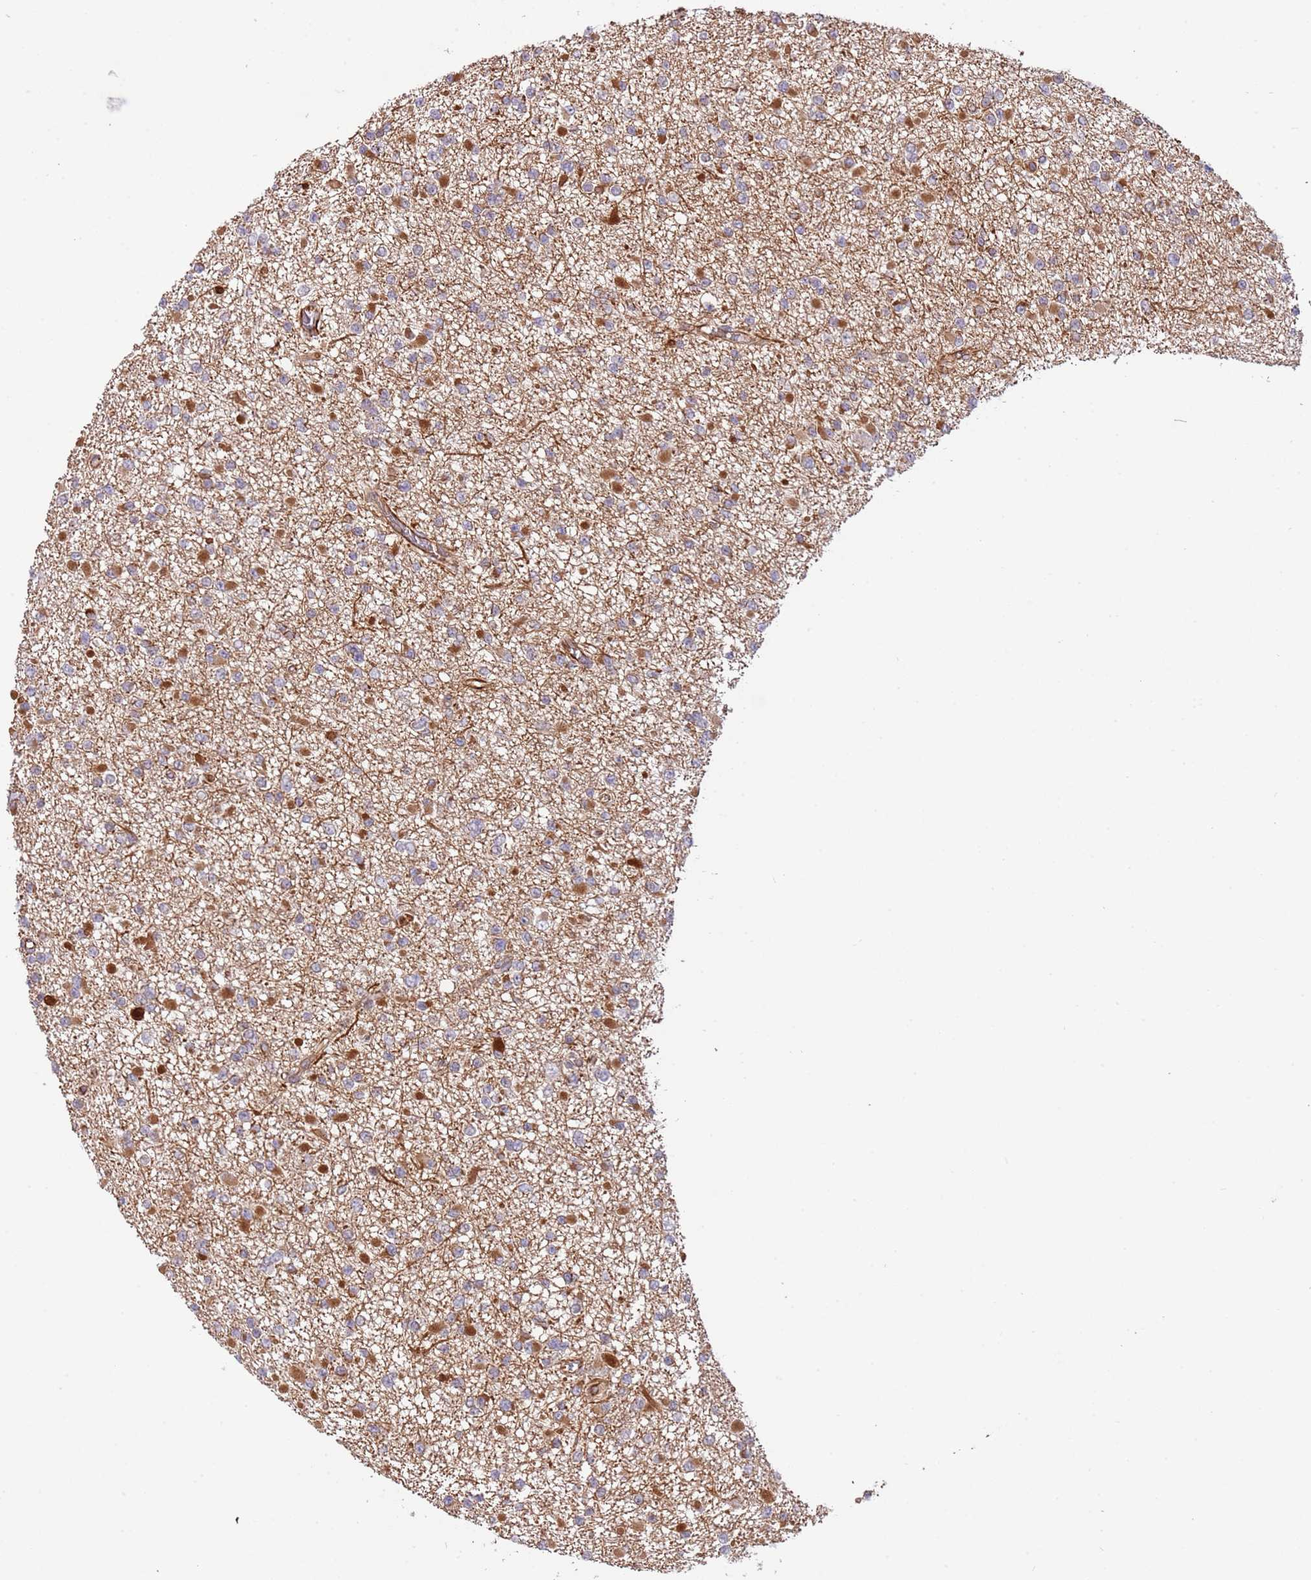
{"staining": {"intensity": "moderate", "quantity": "25%-75%", "location": "cytoplasmic/membranous"}, "tissue": "glioma", "cell_type": "Tumor cells", "image_type": "cancer", "snomed": [{"axis": "morphology", "description": "Glioma, malignant, Low grade"}, {"axis": "topography", "description": "Brain"}], "caption": "IHC image of human glioma stained for a protein (brown), which shows medium levels of moderate cytoplasmic/membranous expression in approximately 25%-75% of tumor cells.", "gene": "NEK3", "patient": {"sex": "female", "age": 22}}